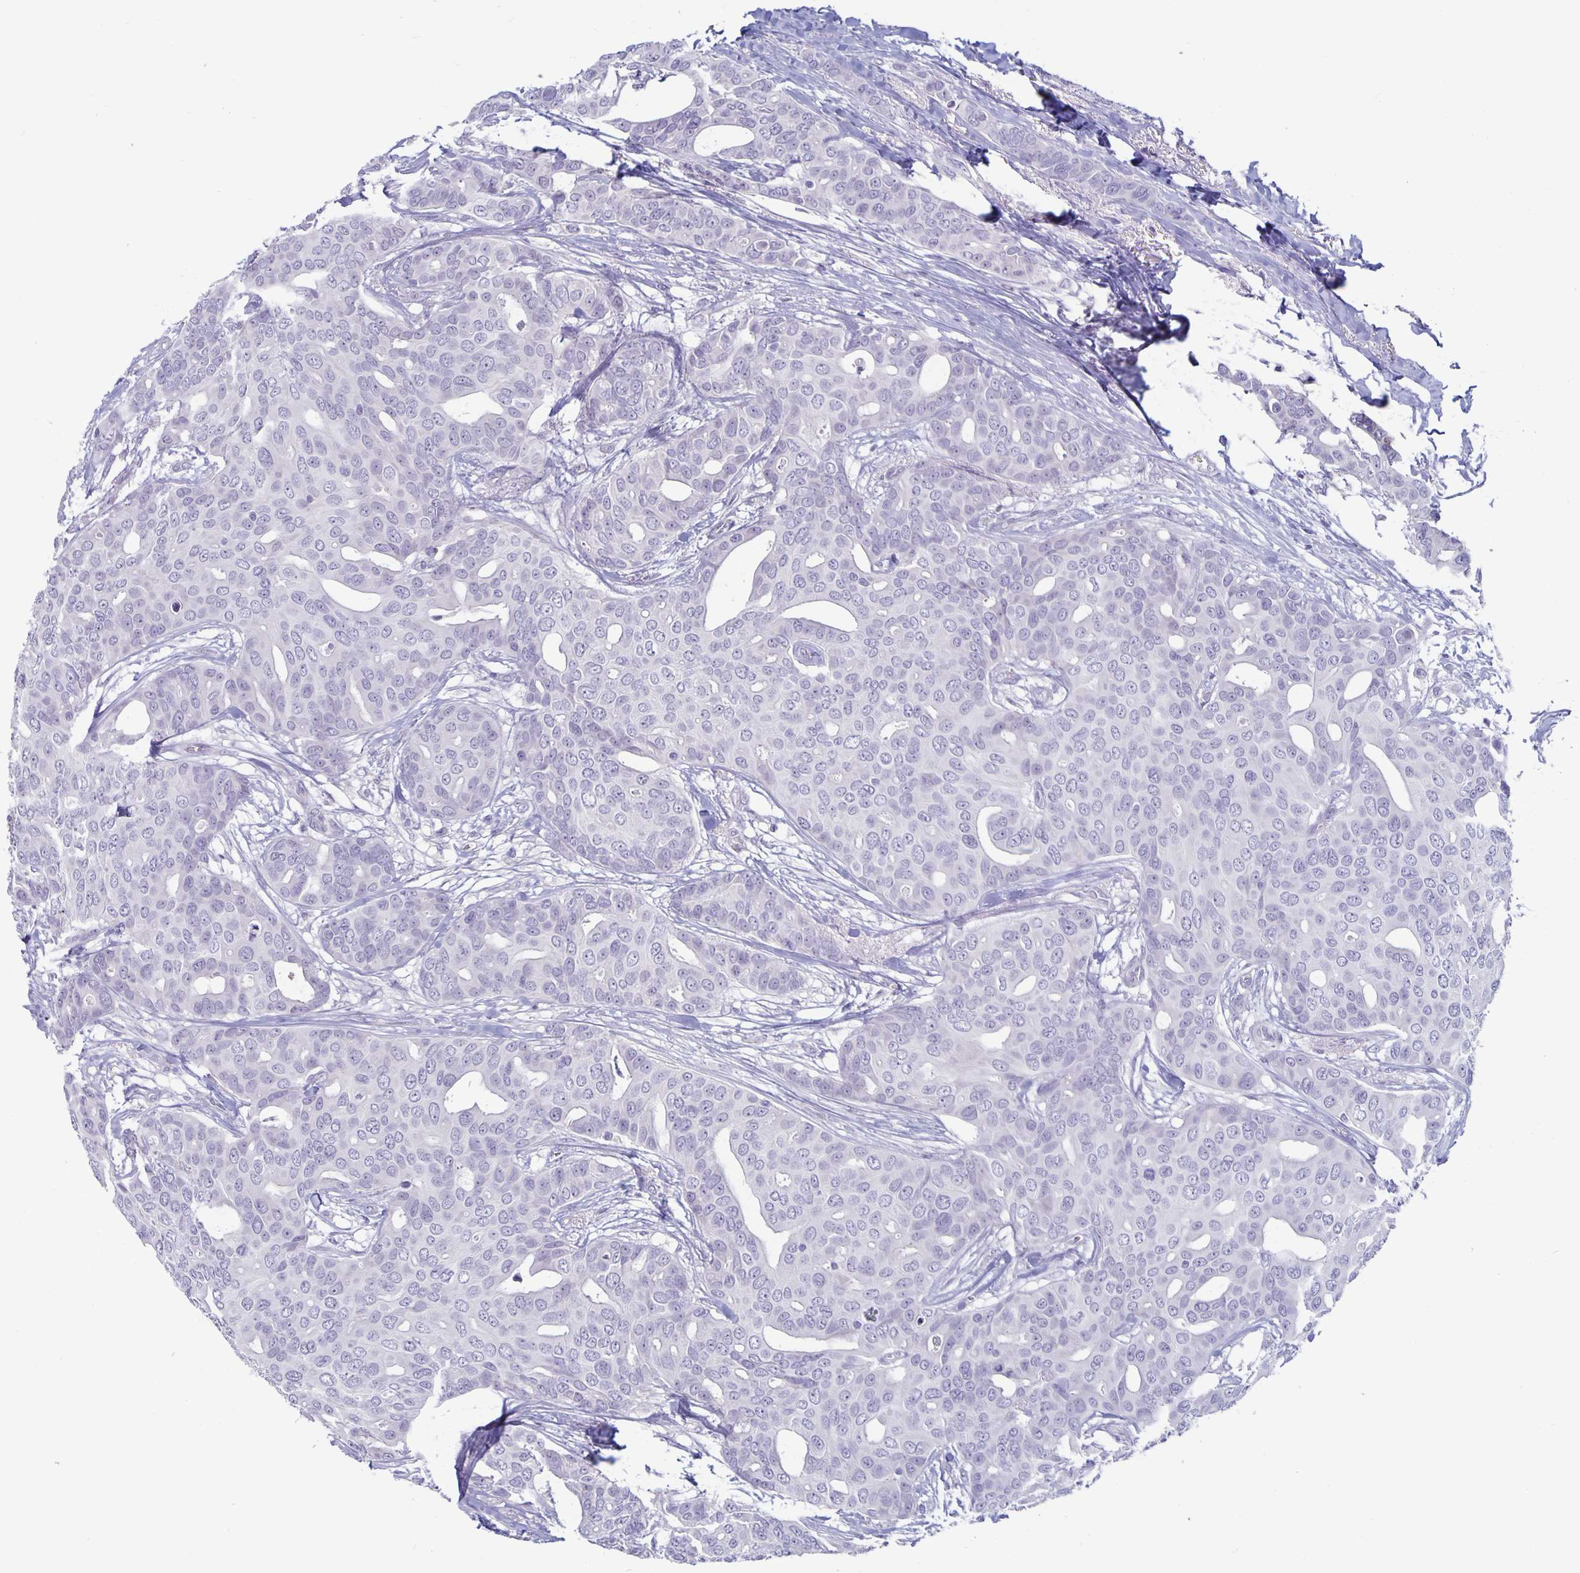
{"staining": {"intensity": "negative", "quantity": "none", "location": "none"}, "tissue": "breast cancer", "cell_type": "Tumor cells", "image_type": "cancer", "snomed": [{"axis": "morphology", "description": "Duct carcinoma"}, {"axis": "topography", "description": "Breast"}], "caption": "A high-resolution photomicrograph shows IHC staining of breast invasive ductal carcinoma, which demonstrates no significant expression in tumor cells.", "gene": "PLCB3", "patient": {"sex": "female", "age": 54}}